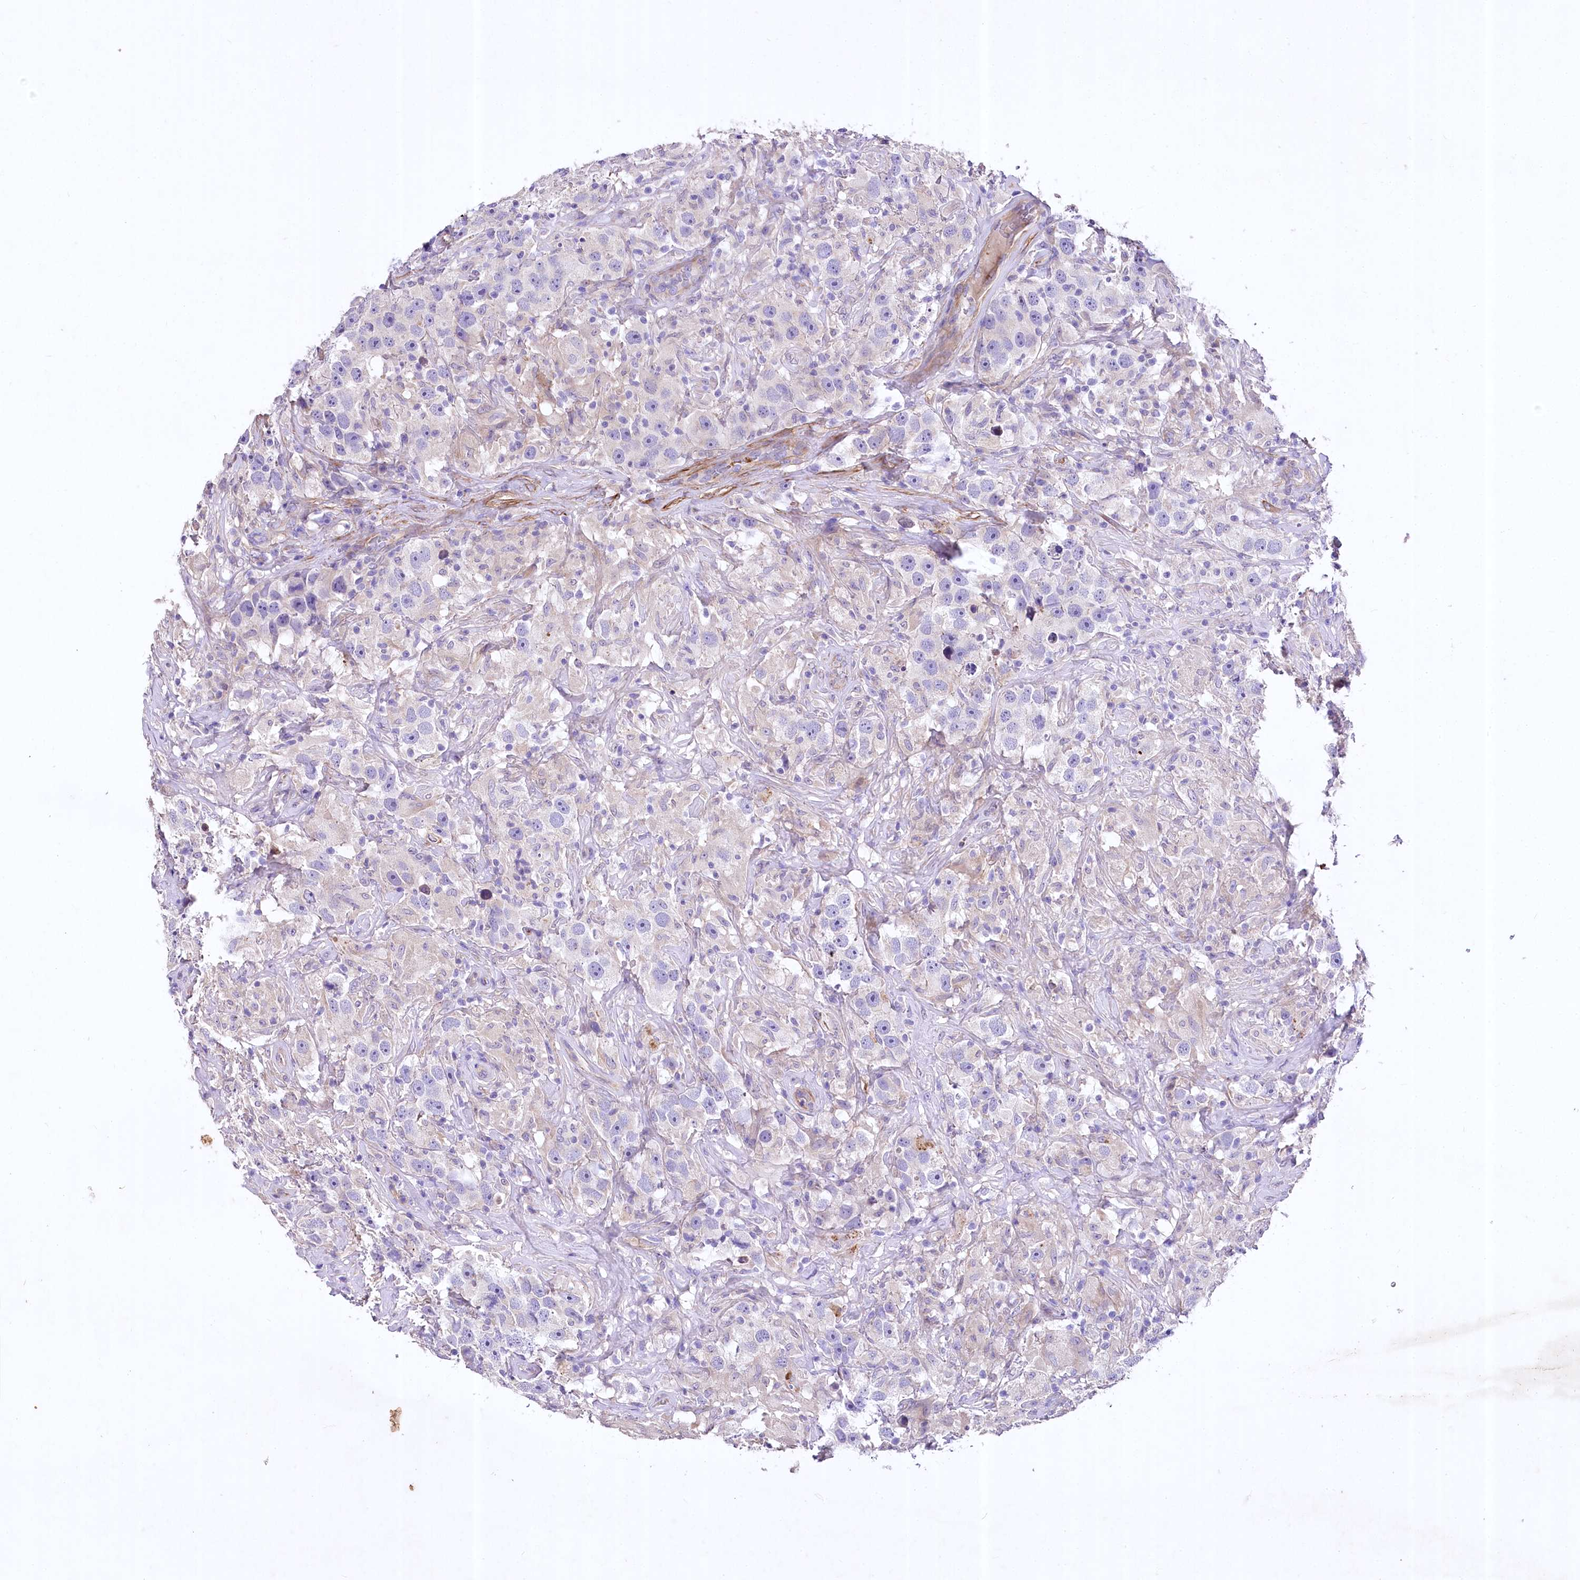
{"staining": {"intensity": "negative", "quantity": "none", "location": "none"}, "tissue": "testis cancer", "cell_type": "Tumor cells", "image_type": "cancer", "snomed": [{"axis": "morphology", "description": "Seminoma, NOS"}, {"axis": "topography", "description": "Testis"}], "caption": "DAB immunohistochemical staining of seminoma (testis) exhibits no significant staining in tumor cells. (DAB (3,3'-diaminobenzidine) immunohistochemistry (IHC), high magnification).", "gene": "RDH16", "patient": {"sex": "male", "age": 49}}